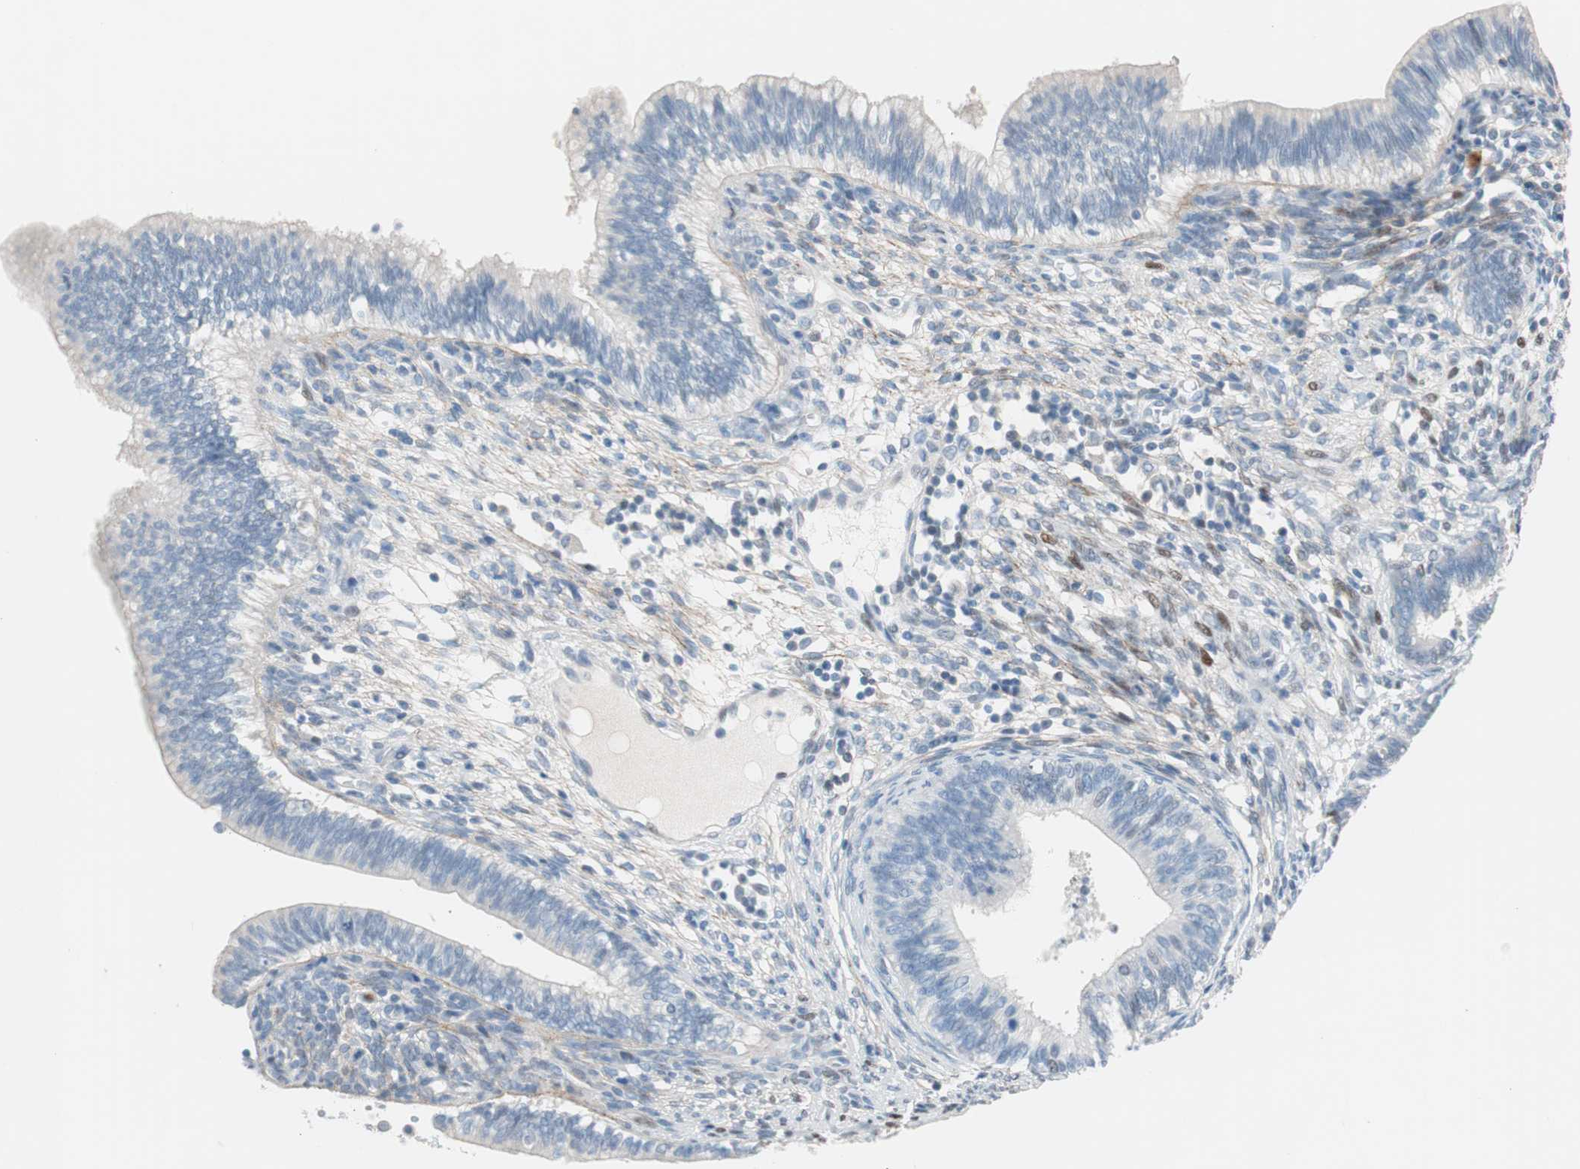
{"staining": {"intensity": "moderate", "quantity": "<25%", "location": "nuclear"}, "tissue": "cervical cancer", "cell_type": "Tumor cells", "image_type": "cancer", "snomed": [{"axis": "morphology", "description": "Adenocarcinoma, NOS"}, {"axis": "topography", "description": "Cervix"}], "caption": "Cervical cancer stained with a brown dye demonstrates moderate nuclear positive positivity in approximately <25% of tumor cells.", "gene": "FOSL1", "patient": {"sex": "female", "age": 44}}